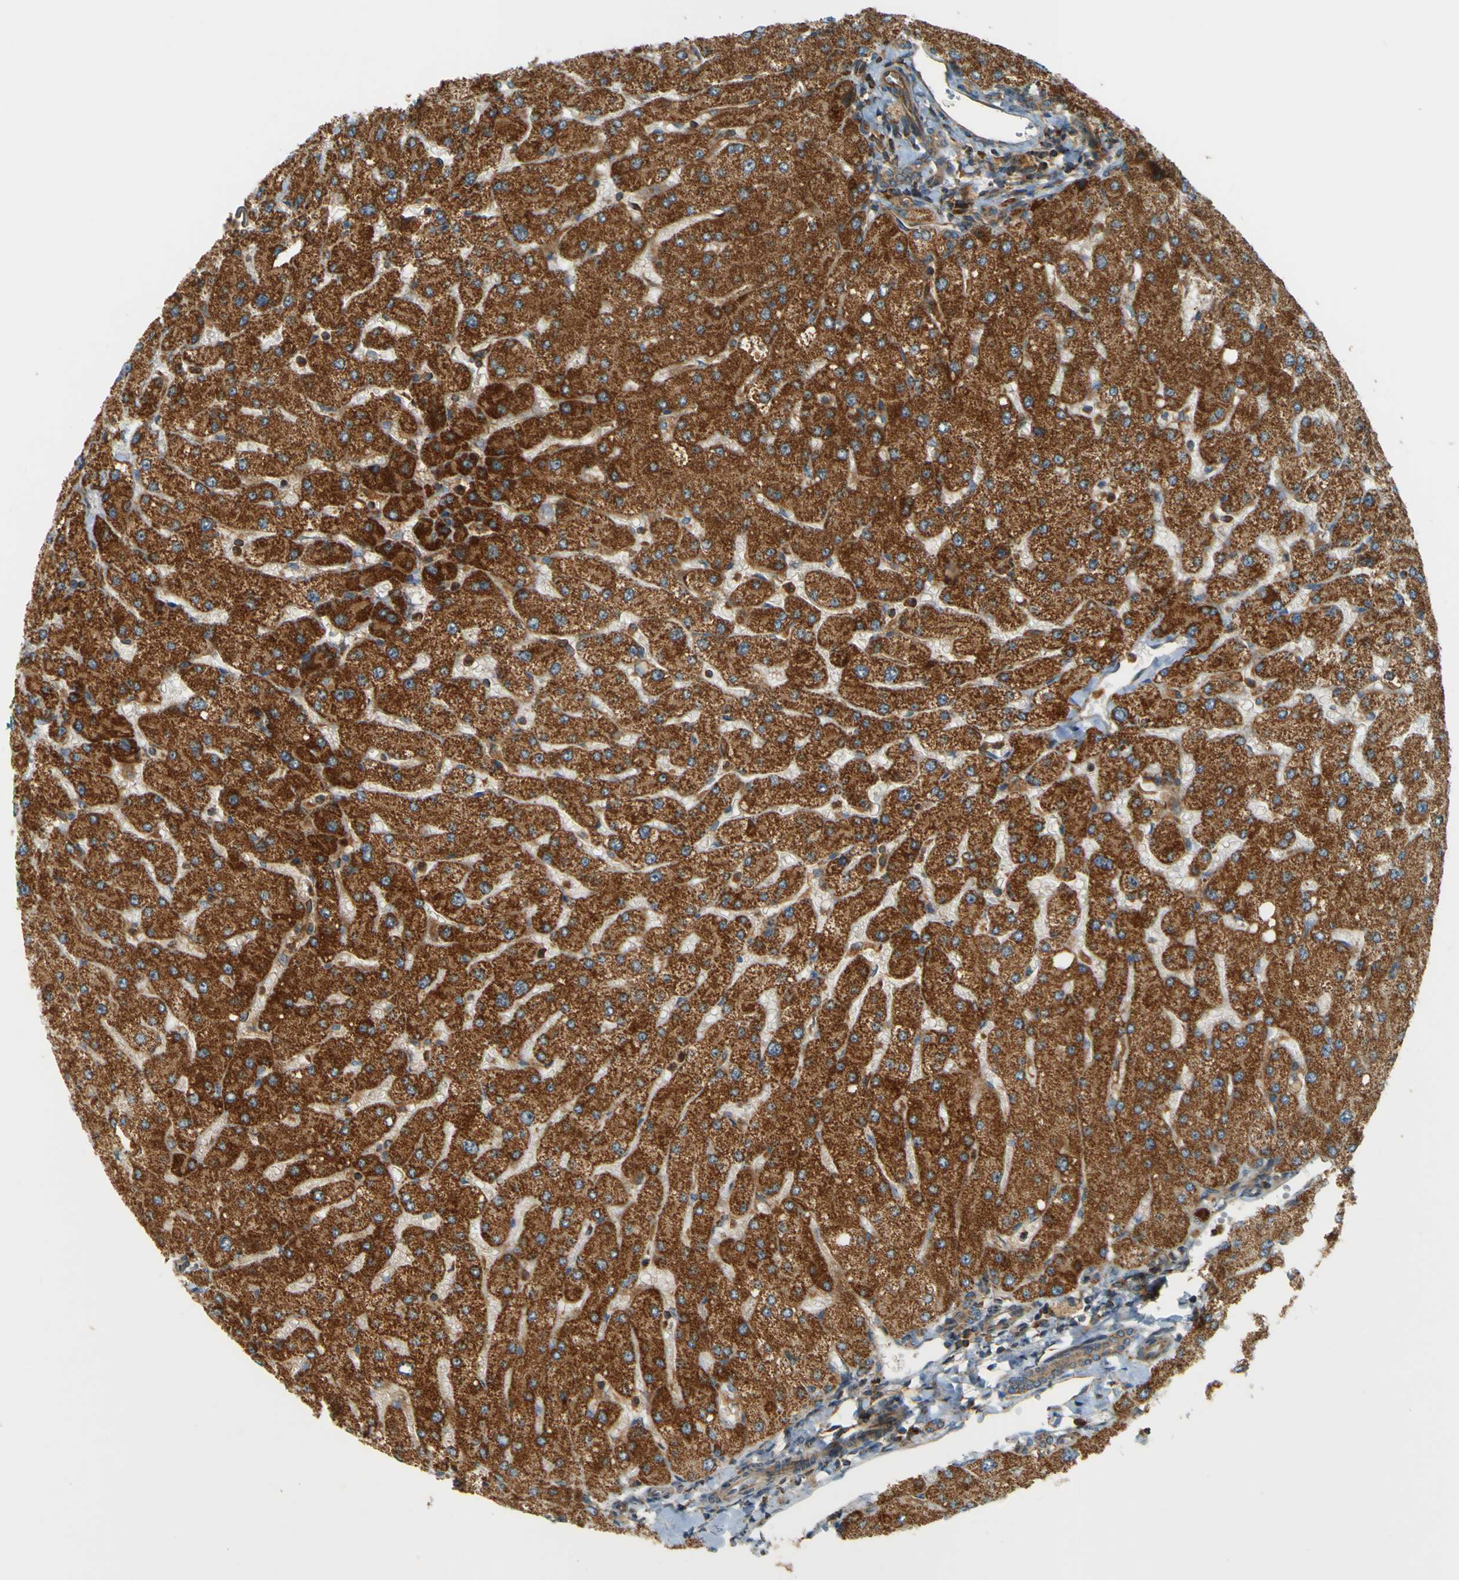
{"staining": {"intensity": "moderate", "quantity": ">75%", "location": "cytoplasmic/membranous"}, "tissue": "liver", "cell_type": "Cholangiocytes", "image_type": "normal", "snomed": [{"axis": "morphology", "description": "Normal tissue, NOS"}, {"axis": "topography", "description": "Liver"}], "caption": "DAB (3,3'-diaminobenzidine) immunohistochemical staining of benign human liver exhibits moderate cytoplasmic/membranous protein staining in approximately >75% of cholangiocytes. The protein is stained brown, and the nuclei are stained in blue (DAB IHC with brightfield microscopy, high magnification).", "gene": "DNAJC5", "patient": {"sex": "male", "age": 55}}